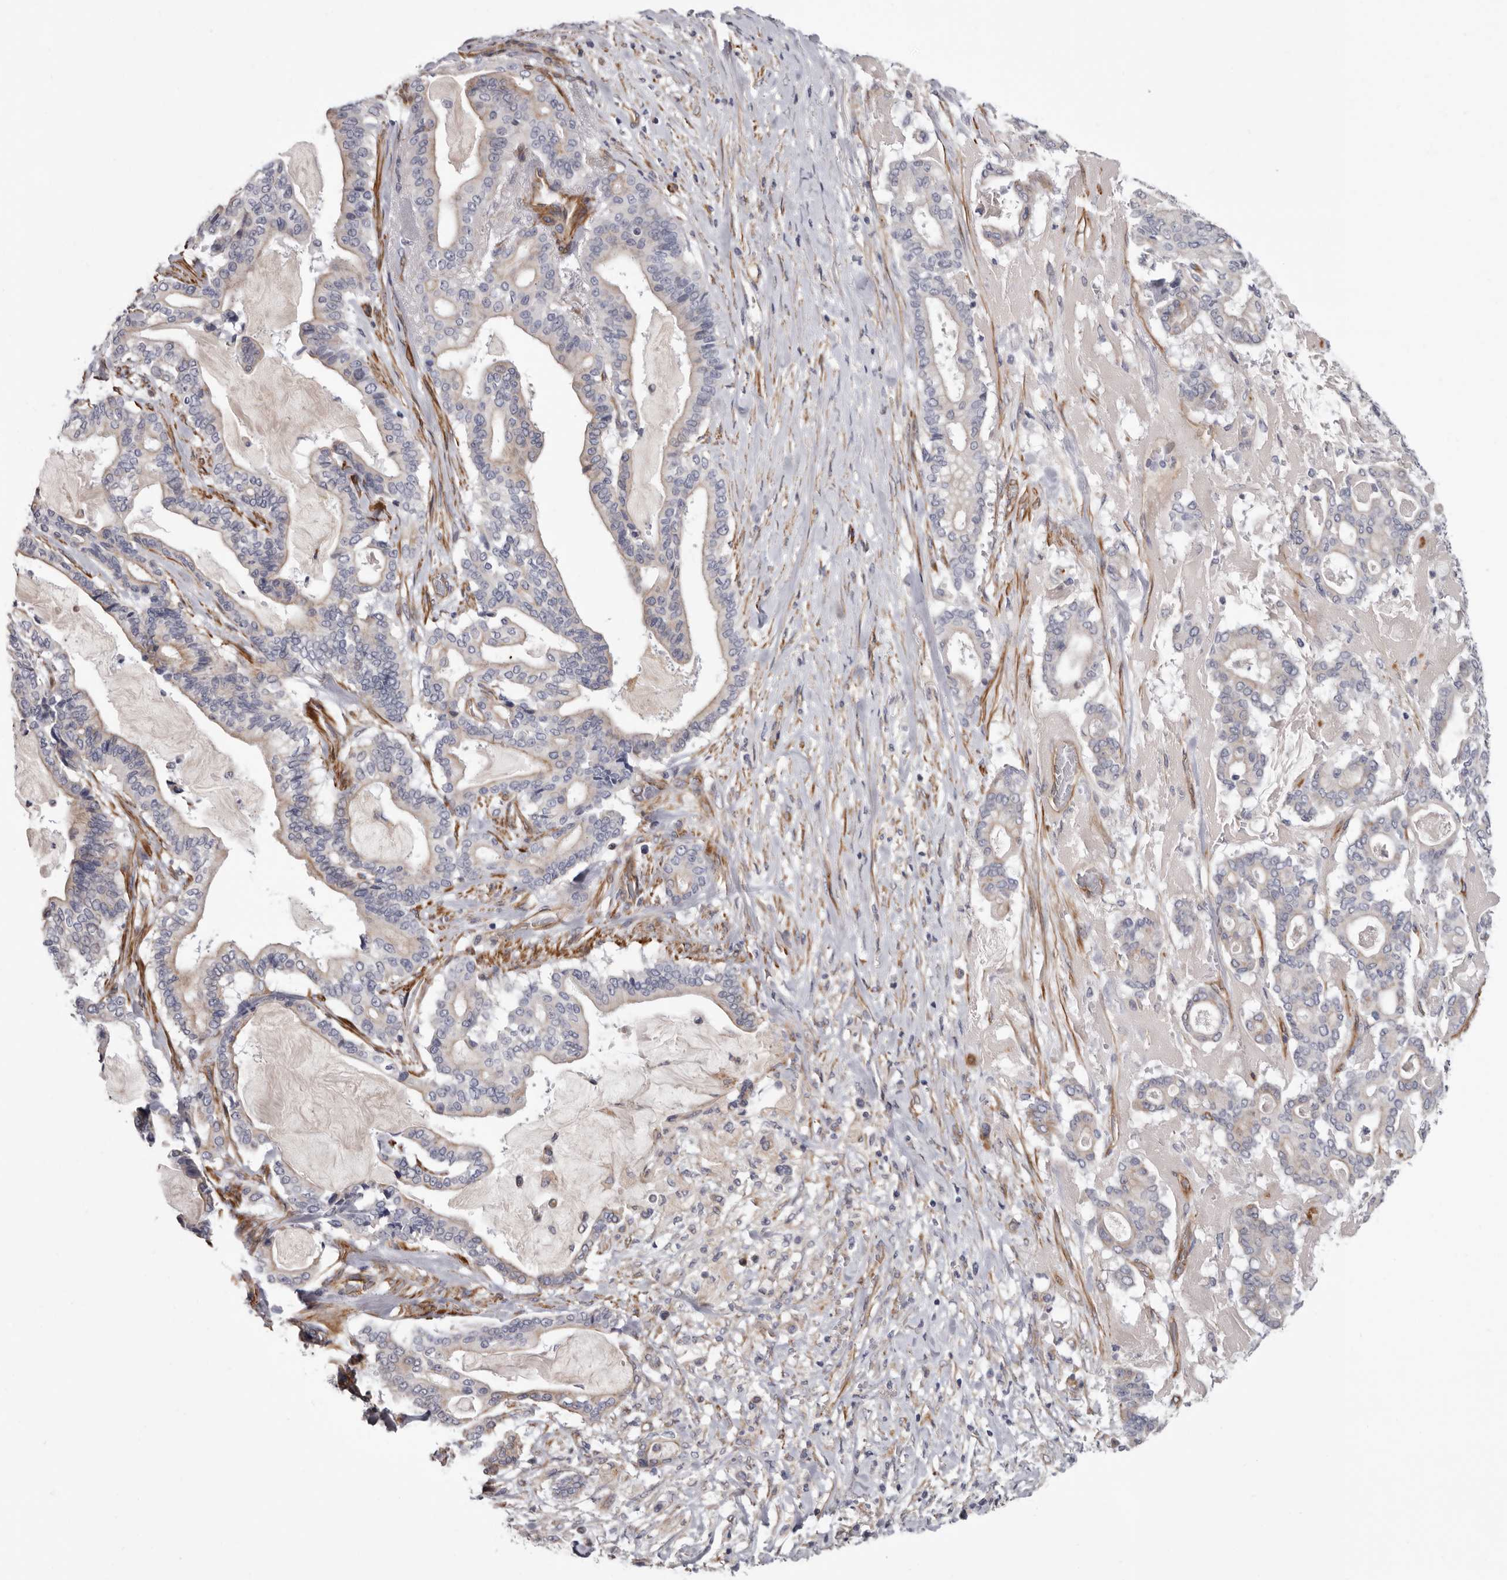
{"staining": {"intensity": "weak", "quantity": "25%-75%", "location": "cytoplasmic/membranous"}, "tissue": "pancreatic cancer", "cell_type": "Tumor cells", "image_type": "cancer", "snomed": [{"axis": "morphology", "description": "Adenocarcinoma, NOS"}, {"axis": "topography", "description": "Pancreas"}], "caption": "Tumor cells display low levels of weak cytoplasmic/membranous expression in approximately 25%-75% of cells in human pancreatic cancer.", "gene": "ADGRL4", "patient": {"sex": "male", "age": 63}}